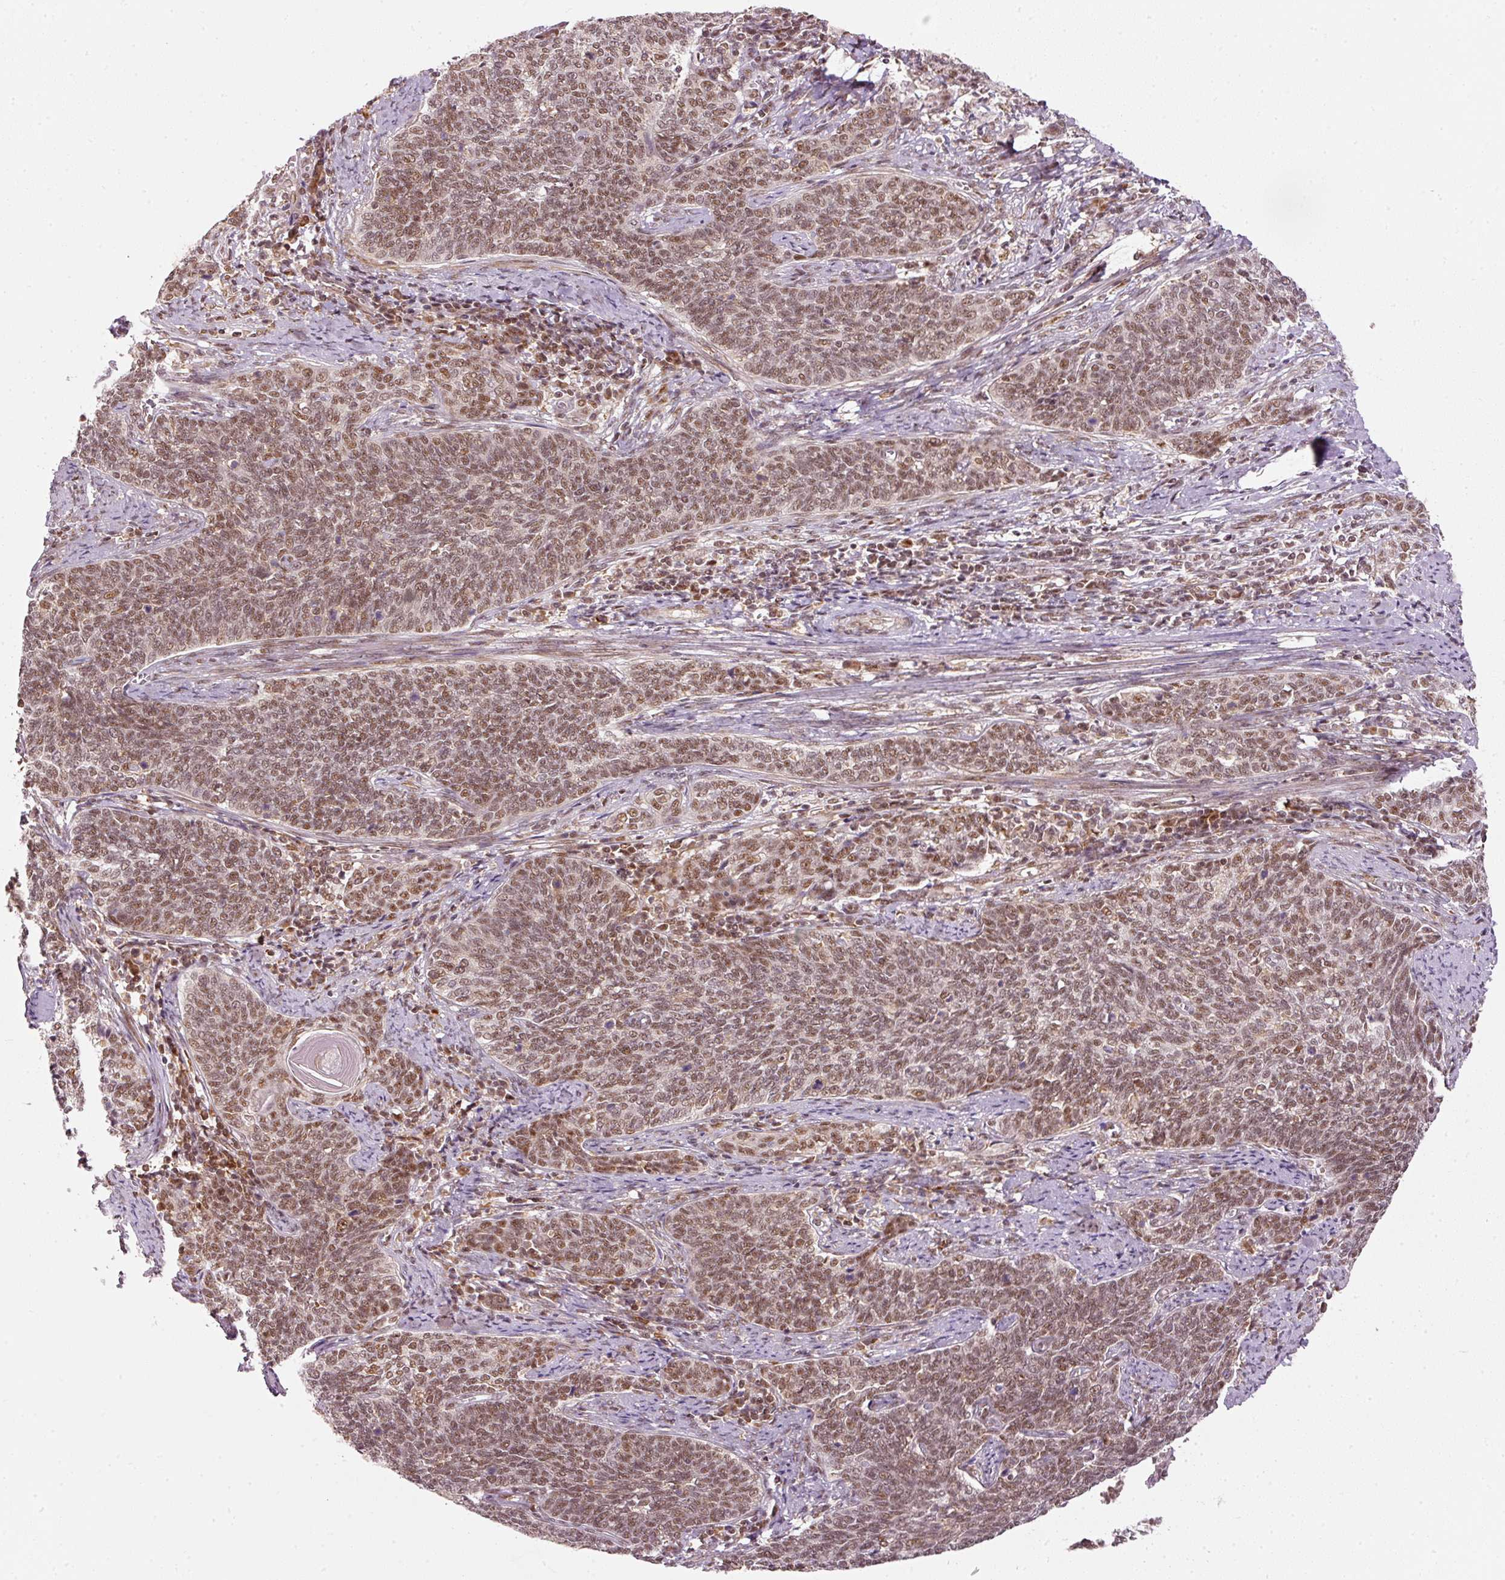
{"staining": {"intensity": "moderate", "quantity": ">75%", "location": "nuclear"}, "tissue": "cervical cancer", "cell_type": "Tumor cells", "image_type": "cancer", "snomed": [{"axis": "morphology", "description": "Squamous cell carcinoma, NOS"}, {"axis": "topography", "description": "Cervix"}], "caption": "About >75% of tumor cells in human cervical cancer (squamous cell carcinoma) exhibit moderate nuclear protein positivity as visualized by brown immunohistochemical staining.", "gene": "THOC6", "patient": {"sex": "female", "age": 39}}